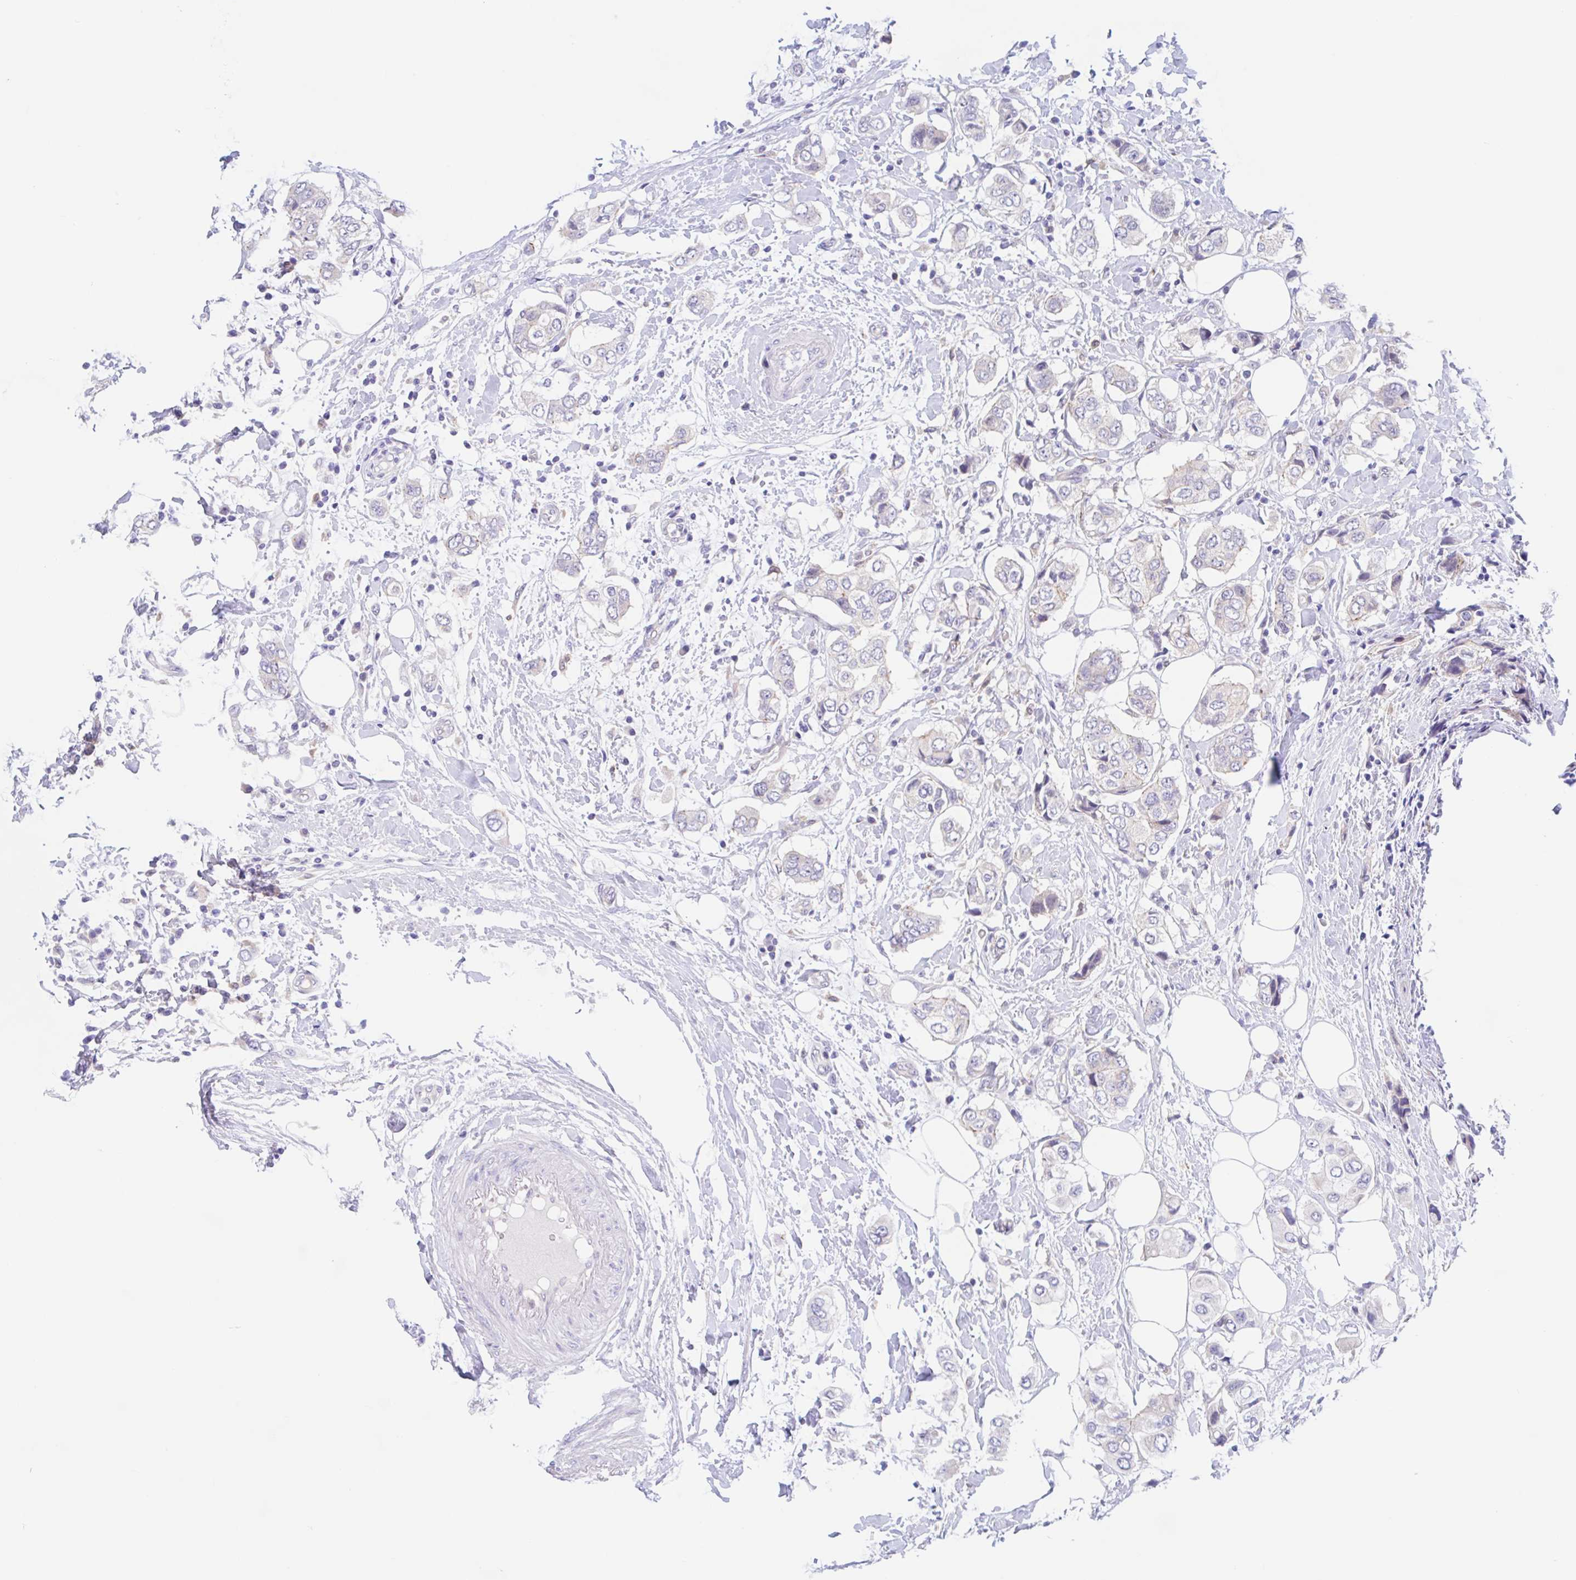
{"staining": {"intensity": "negative", "quantity": "none", "location": "none"}, "tissue": "breast cancer", "cell_type": "Tumor cells", "image_type": "cancer", "snomed": [{"axis": "morphology", "description": "Lobular carcinoma"}, {"axis": "topography", "description": "Breast"}], "caption": "Immunohistochemistry (IHC) of breast lobular carcinoma exhibits no staining in tumor cells.", "gene": "TMEM86A", "patient": {"sex": "female", "age": 51}}